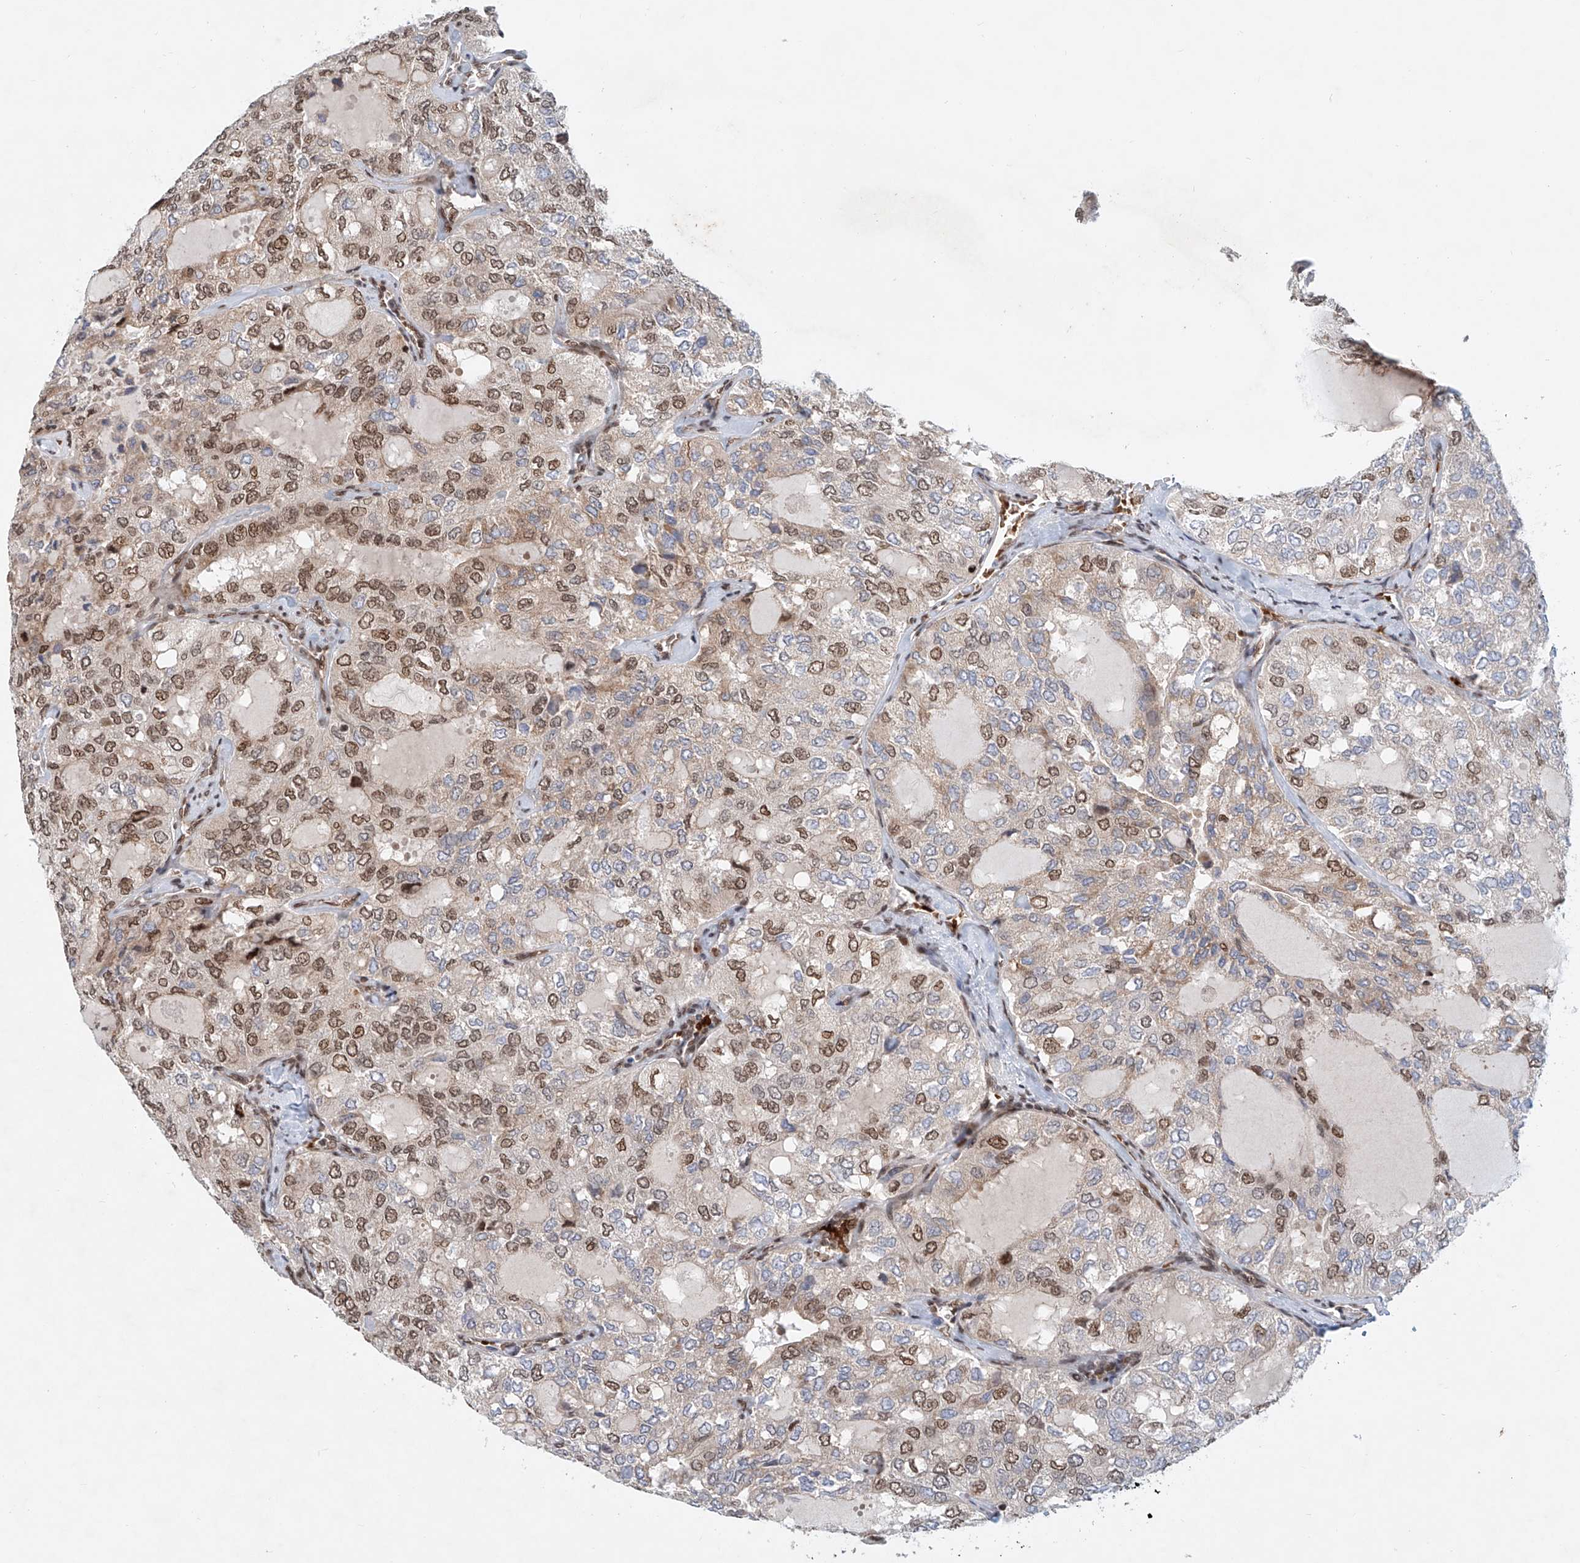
{"staining": {"intensity": "moderate", "quantity": "25%-75%", "location": "nuclear"}, "tissue": "thyroid cancer", "cell_type": "Tumor cells", "image_type": "cancer", "snomed": [{"axis": "morphology", "description": "Follicular adenoma carcinoma, NOS"}, {"axis": "topography", "description": "Thyroid gland"}], "caption": "Immunohistochemistry (IHC) photomicrograph of neoplastic tissue: human follicular adenoma carcinoma (thyroid) stained using immunohistochemistry displays medium levels of moderate protein expression localized specifically in the nuclear of tumor cells, appearing as a nuclear brown color.", "gene": "ZNF470", "patient": {"sex": "male", "age": 75}}